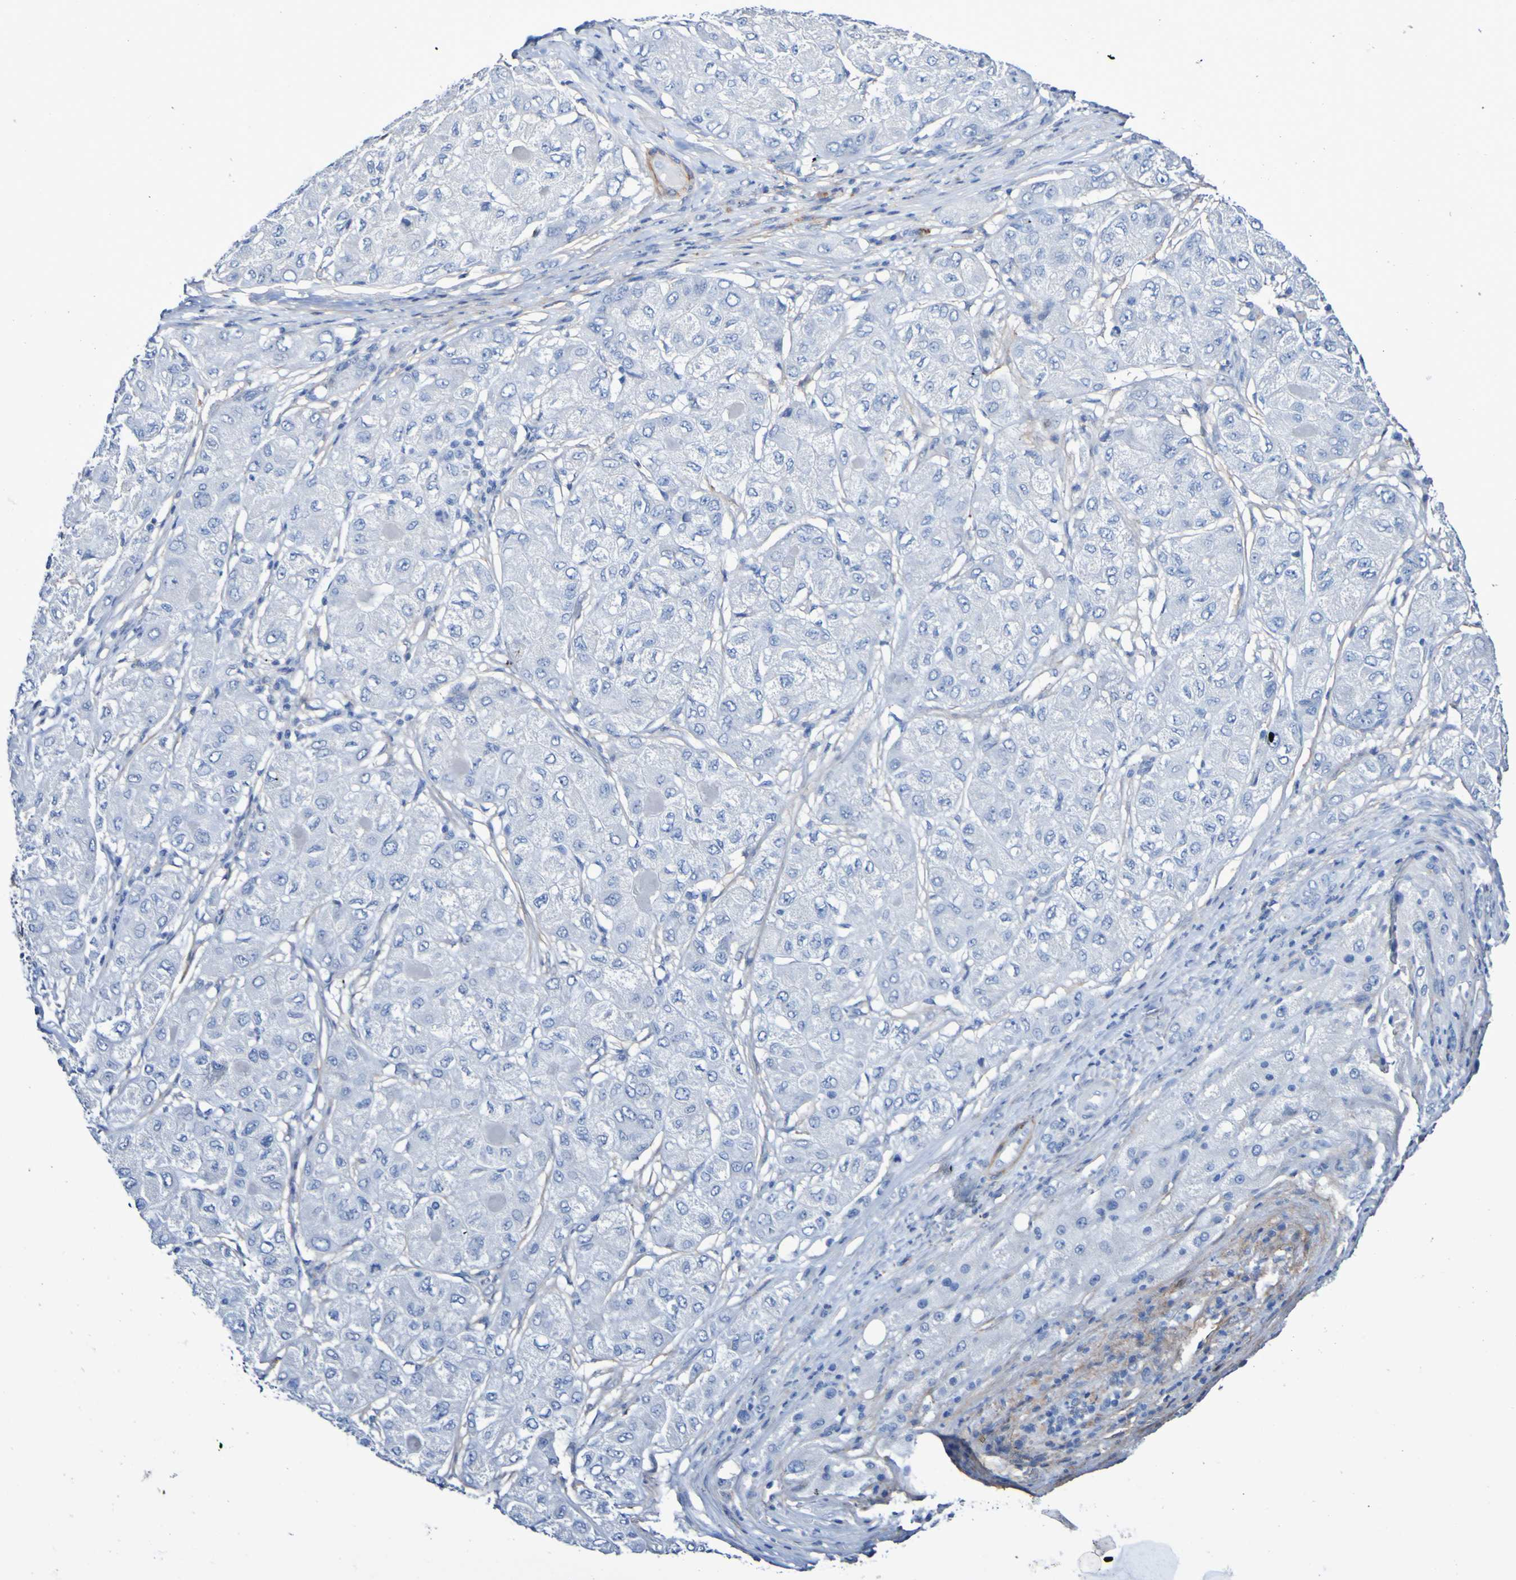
{"staining": {"intensity": "negative", "quantity": "none", "location": "none"}, "tissue": "liver cancer", "cell_type": "Tumor cells", "image_type": "cancer", "snomed": [{"axis": "morphology", "description": "Carcinoma, Hepatocellular, NOS"}, {"axis": "topography", "description": "Liver"}], "caption": "The histopathology image exhibits no significant expression in tumor cells of liver cancer (hepatocellular carcinoma). (DAB immunohistochemistry, high magnification).", "gene": "SGCB", "patient": {"sex": "male", "age": 80}}